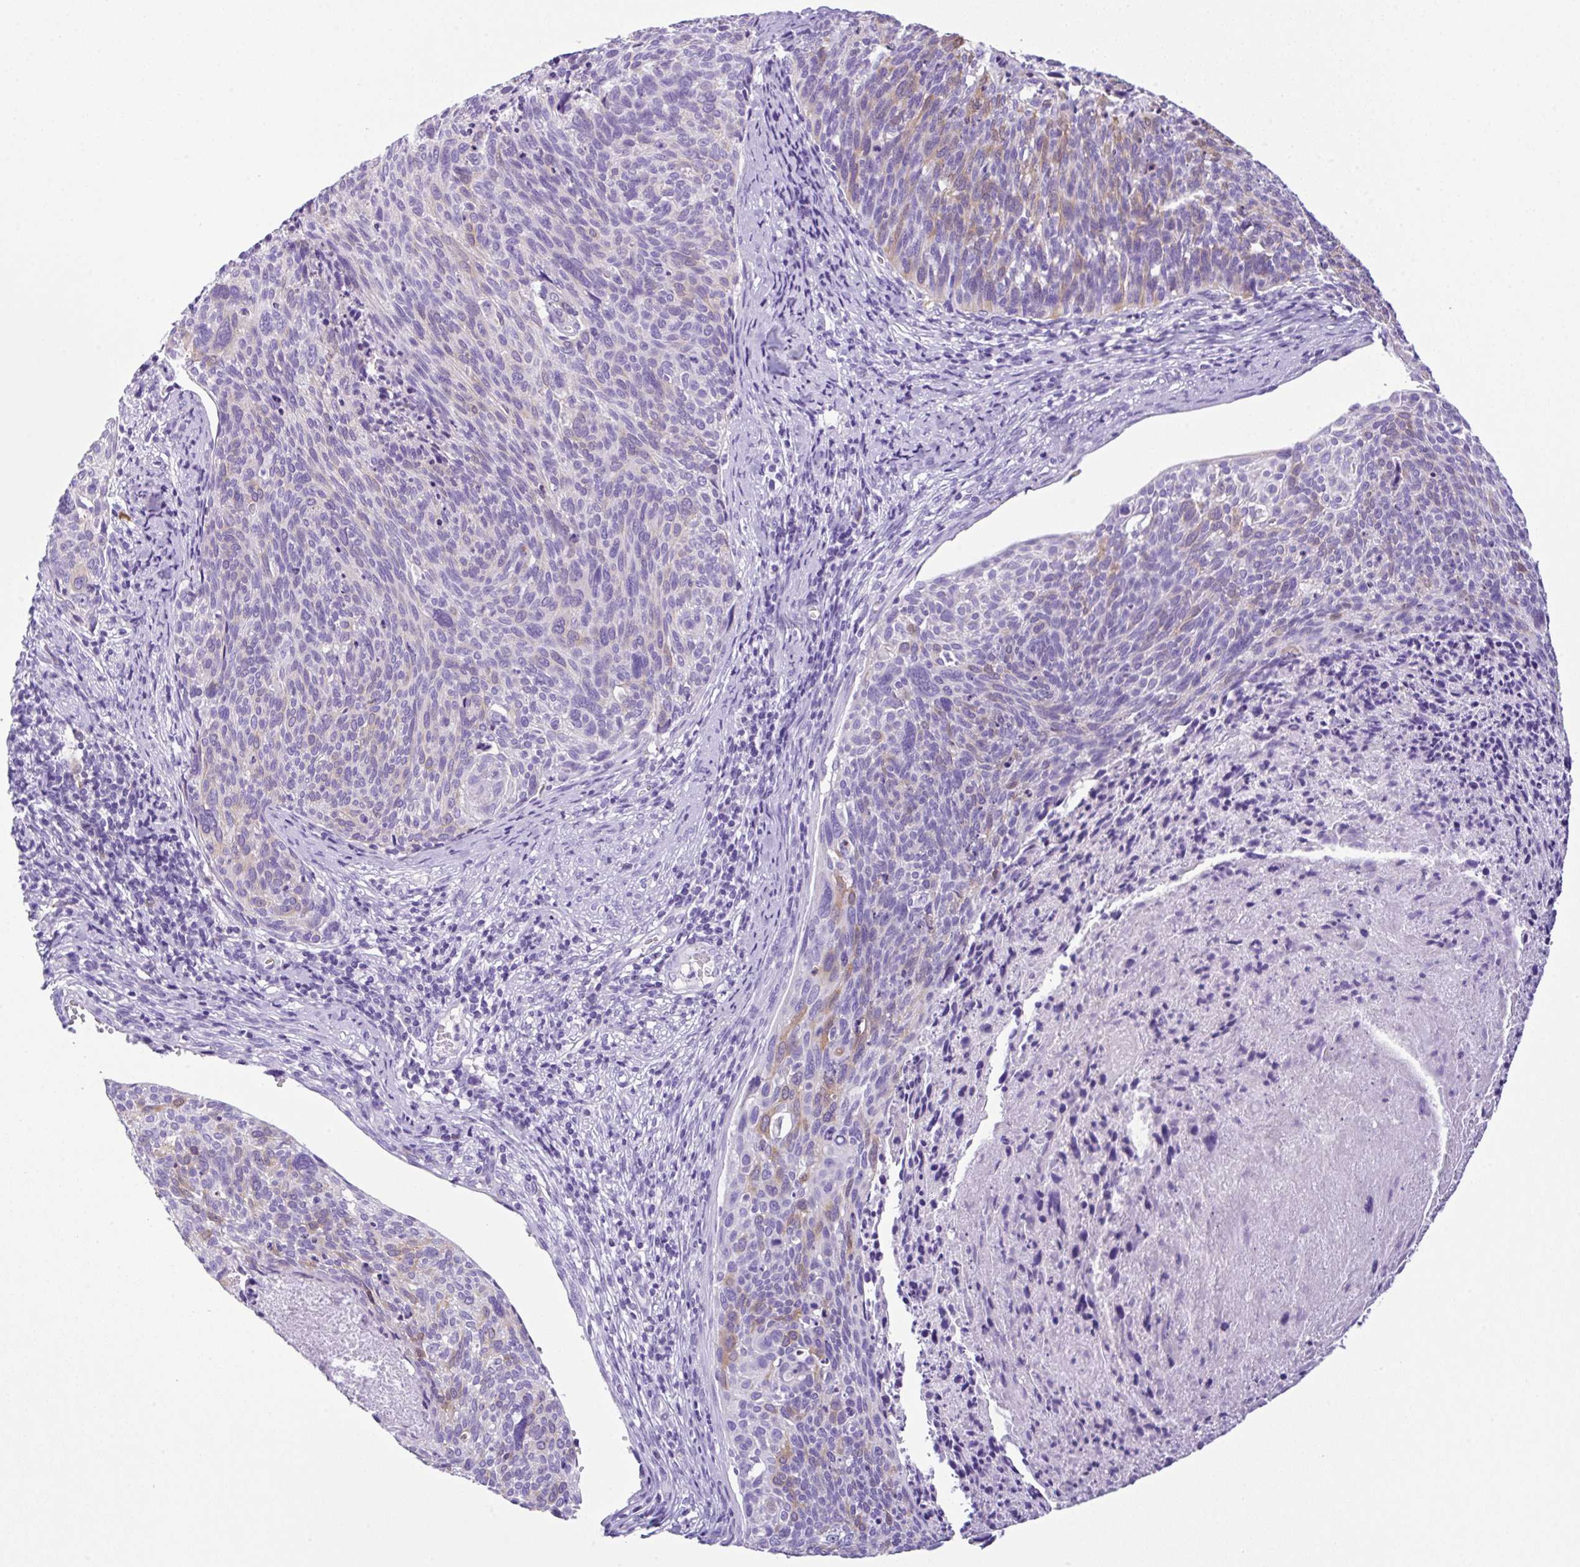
{"staining": {"intensity": "weak", "quantity": "<25%", "location": "cytoplasmic/membranous"}, "tissue": "cervical cancer", "cell_type": "Tumor cells", "image_type": "cancer", "snomed": [{"axis": "morphology", "description": "Squamous cell carcinoma, NOS"}, {"axis": "topography", "description": "Cervix"}], "caption": "The IHC histopathology image has no significant staining in tumor cells of cervical cancer tissue.", "gene": "RRM2", "patient": {"sex": "female", "age": 49}}